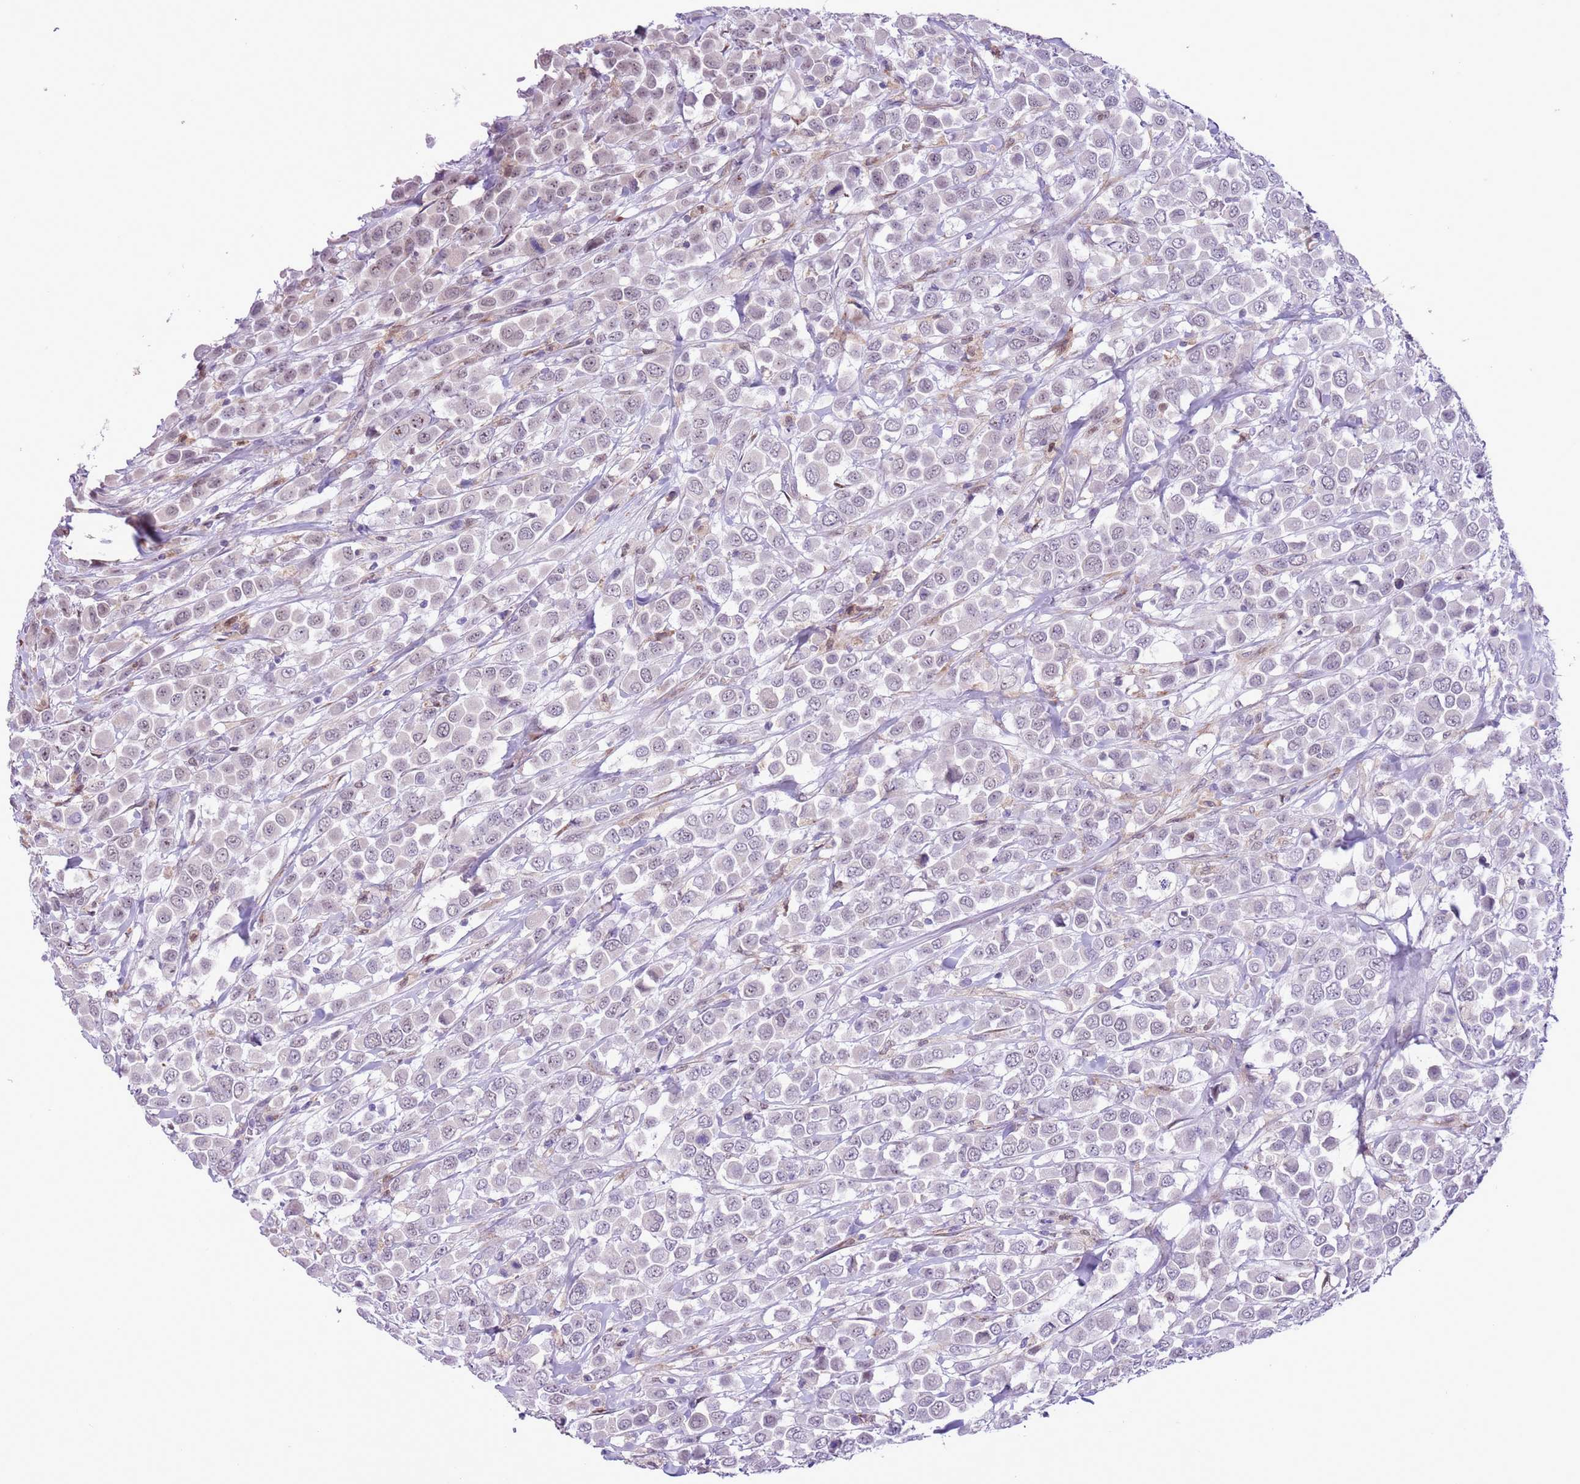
{"staining": {"intensity": "negative", "quantity": "none", "location": "none"}, "tissue": "breast cancer", "cell_type": "Tumor cells", "image_type": "cancer", "snomed": [{"axis": "morphology", "description": "Duct carcinoma"}, {"axis": "topography", "description": "Breast"}], "caption": "Tumor cells show no significant staining in breast cancer.", "gene": "ZNF576", "patient": {"sex": "female", "age": 61}}